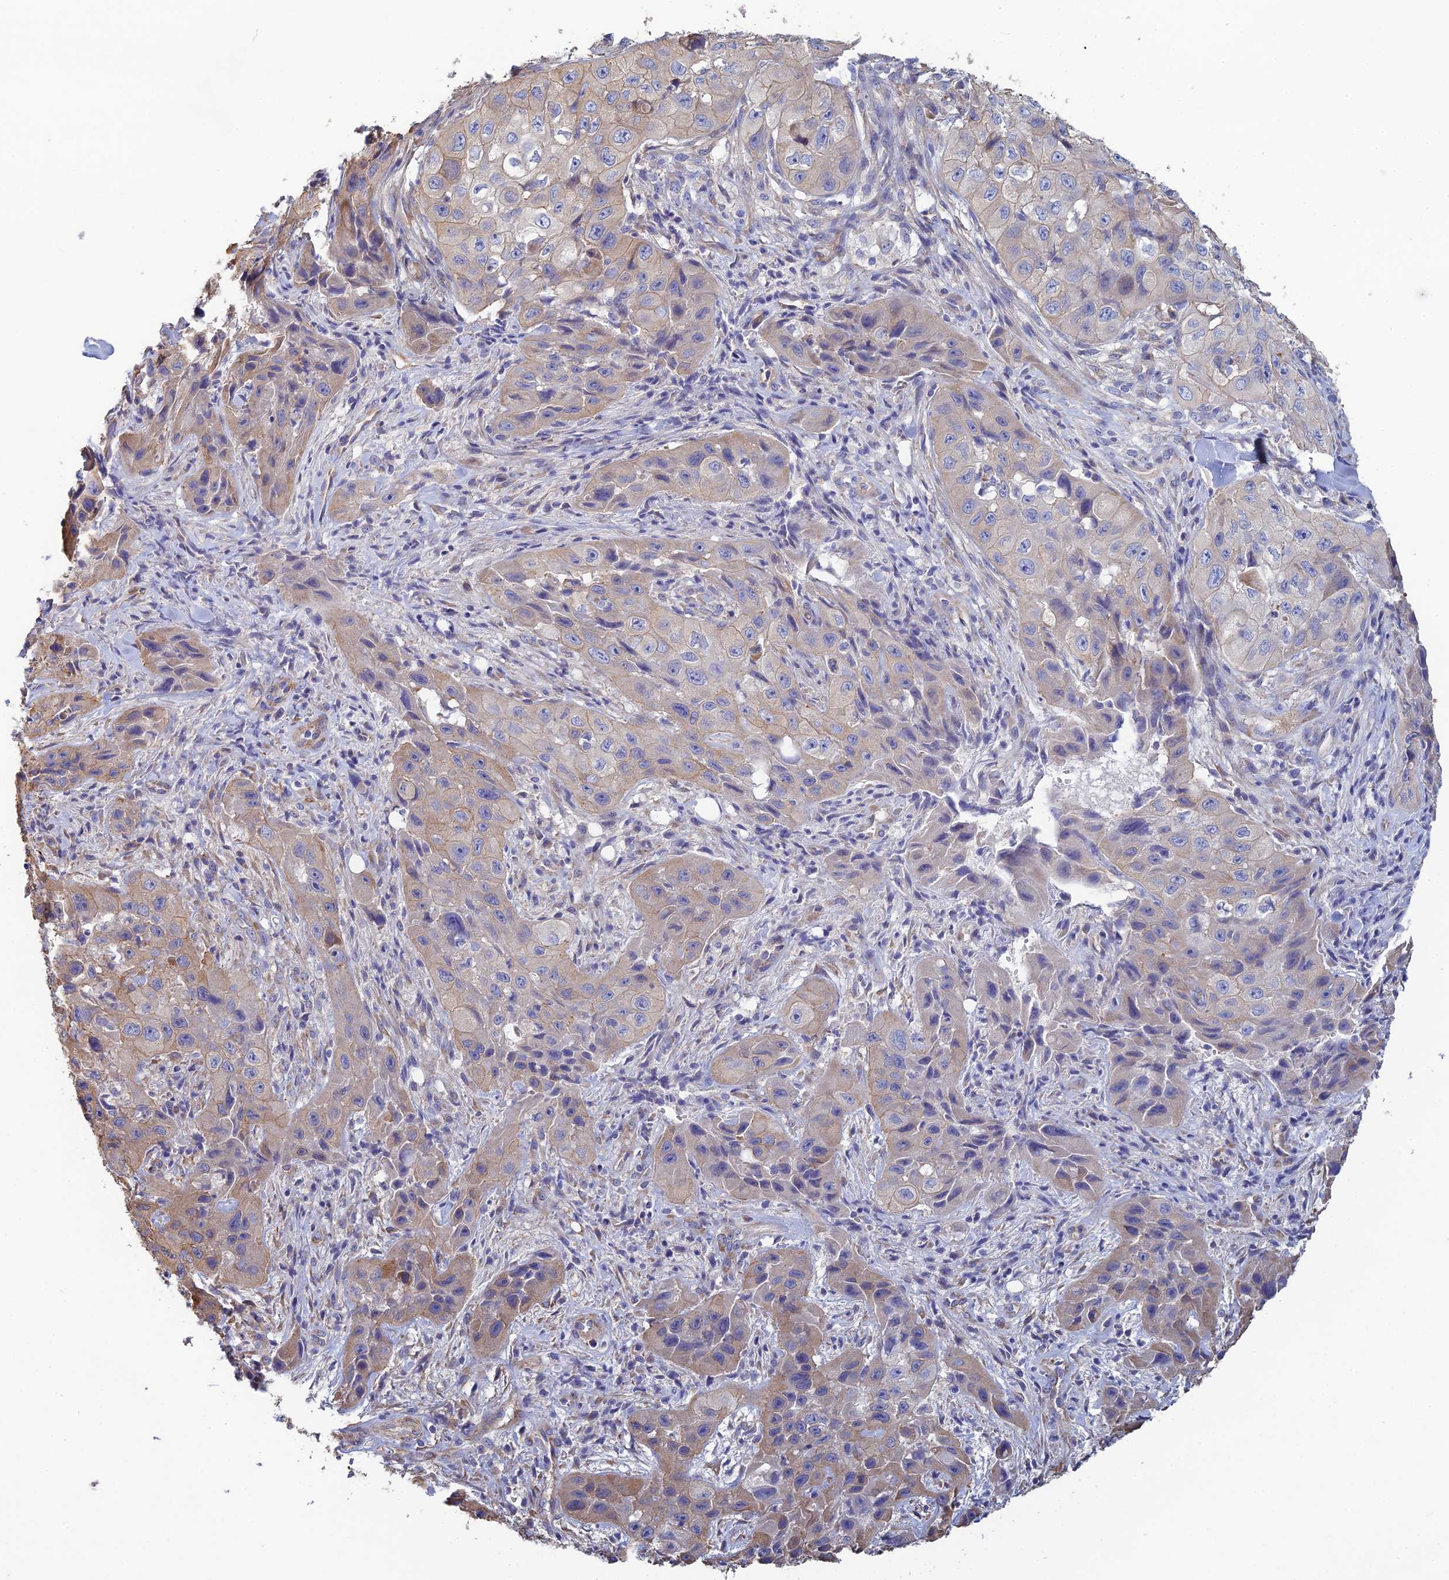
{"staining": {"intensity": "weak", "quantity": "<25%", "location": "cytoplasmic/membranous"}, "tissue": "skin cancer", "cell_type": "Tumor cells", "image_type": "cancer", "snomed": [{"axis": "morphology", "description": "Squamous cell carcinoma, NOS"}, {"axis": "topography", "description": "Skin"}, {"axis": "topography", "description": "Subcutis"}], "caption": "DAB (3,3'-diaminobenzidine) immunohistochemical staining of human skin cancer (squamous cell carcinoma) demonstrates no significant staining in tumor cells.", "gene": "PCDHA5", "patient": {"sex": "male", "age": 73}}